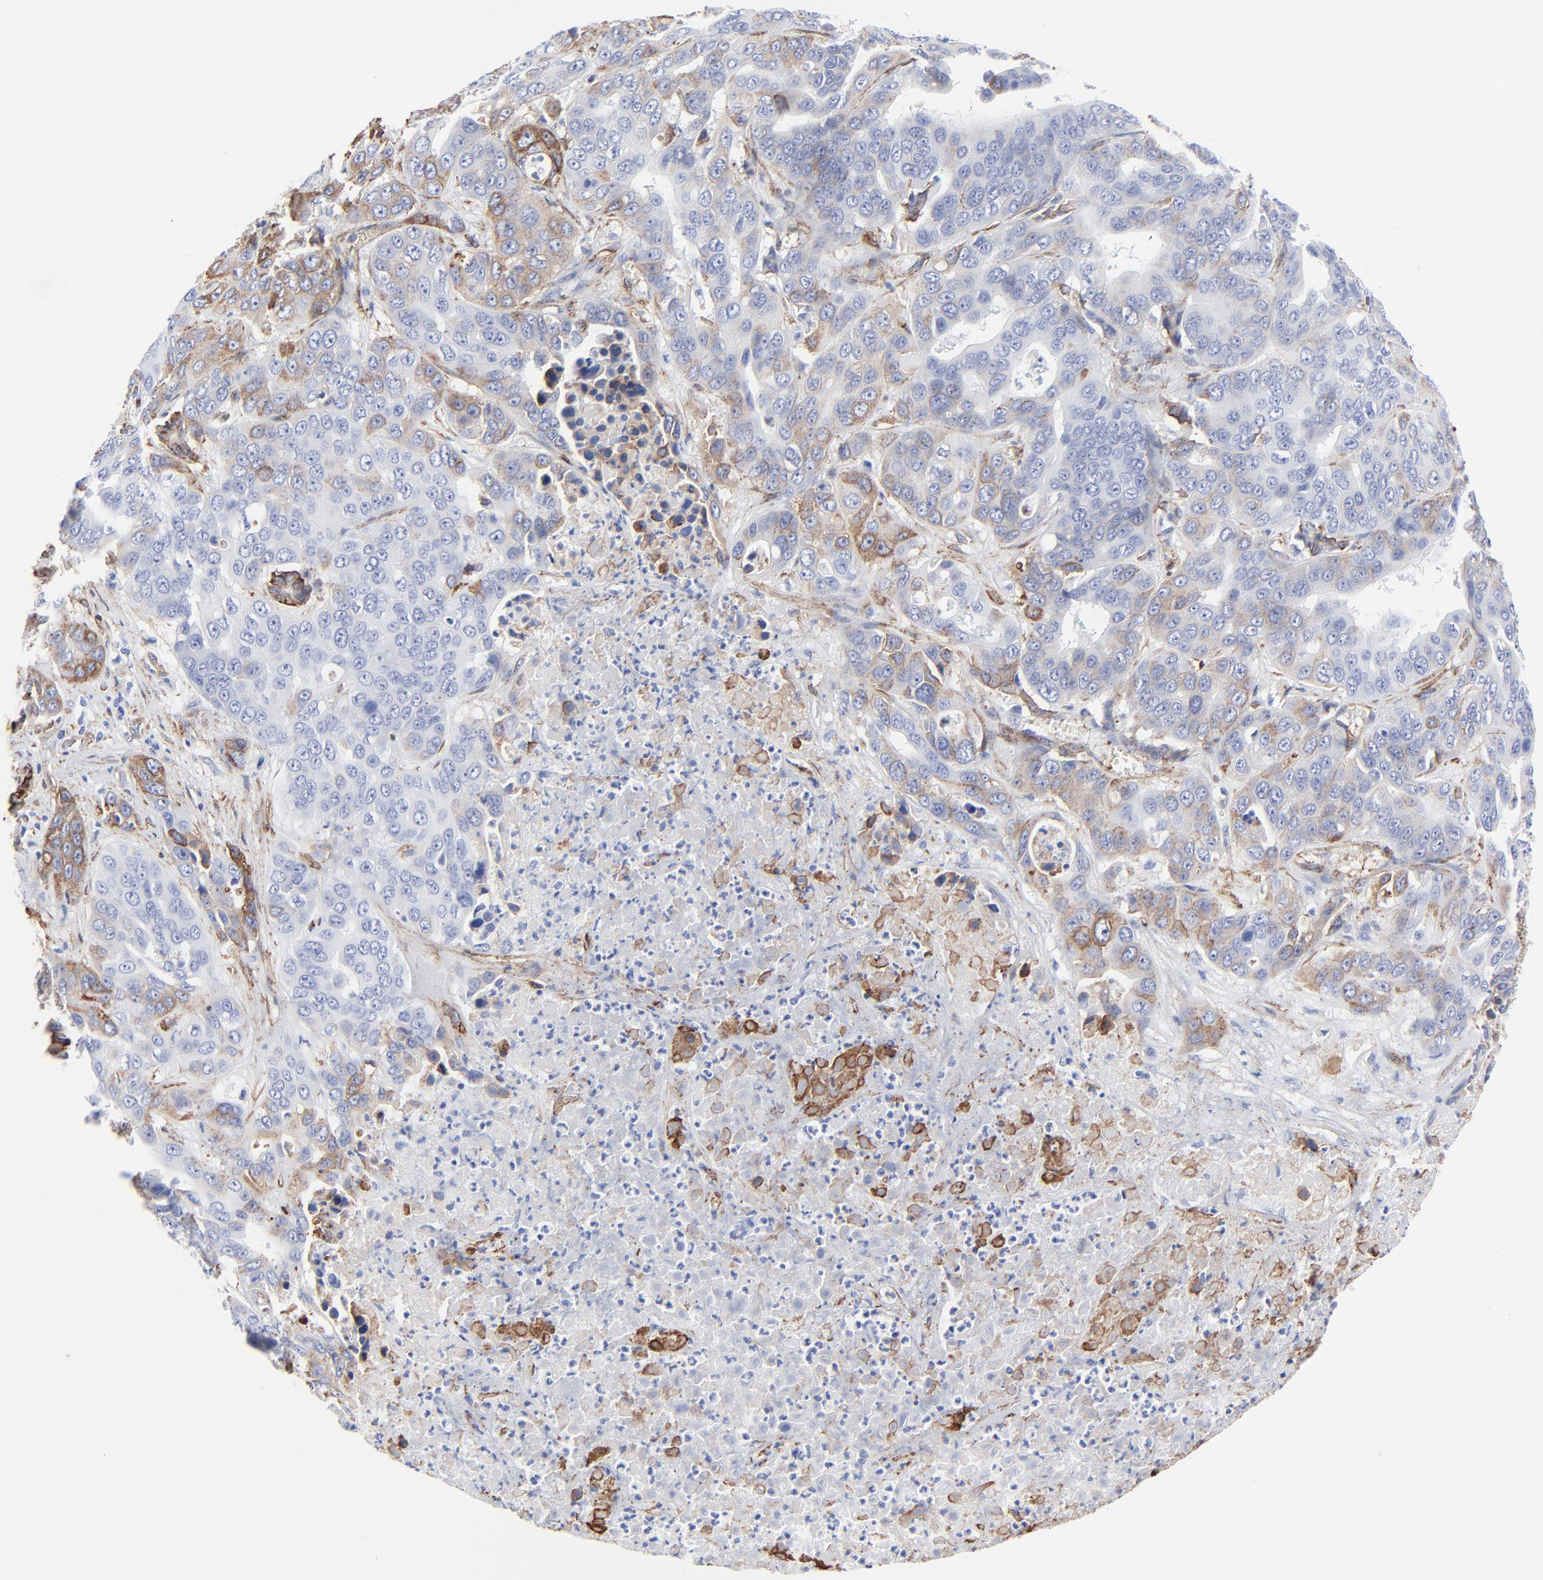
{"staining": {"intensity": "moderate", "quantity": "<25%", "location": "cytoplasmic/membranous"}, "tissue": "liver cancer", "cell_type": "Tumor cells", "image_type": "cancer", "snomed": [{"axis": "morphology", "description": "Cholangiocarcinoma"}, {"axis": "topography", "description": "Liver"}], "caption": "Liver cancer was stained to show a protein in brown. There is low levels of moderate cytoplasmic/membranous positivity in approximately <25% of tumor cells.", "gene": "CAV1", "patient": {"sex": "female", "age": 52}}